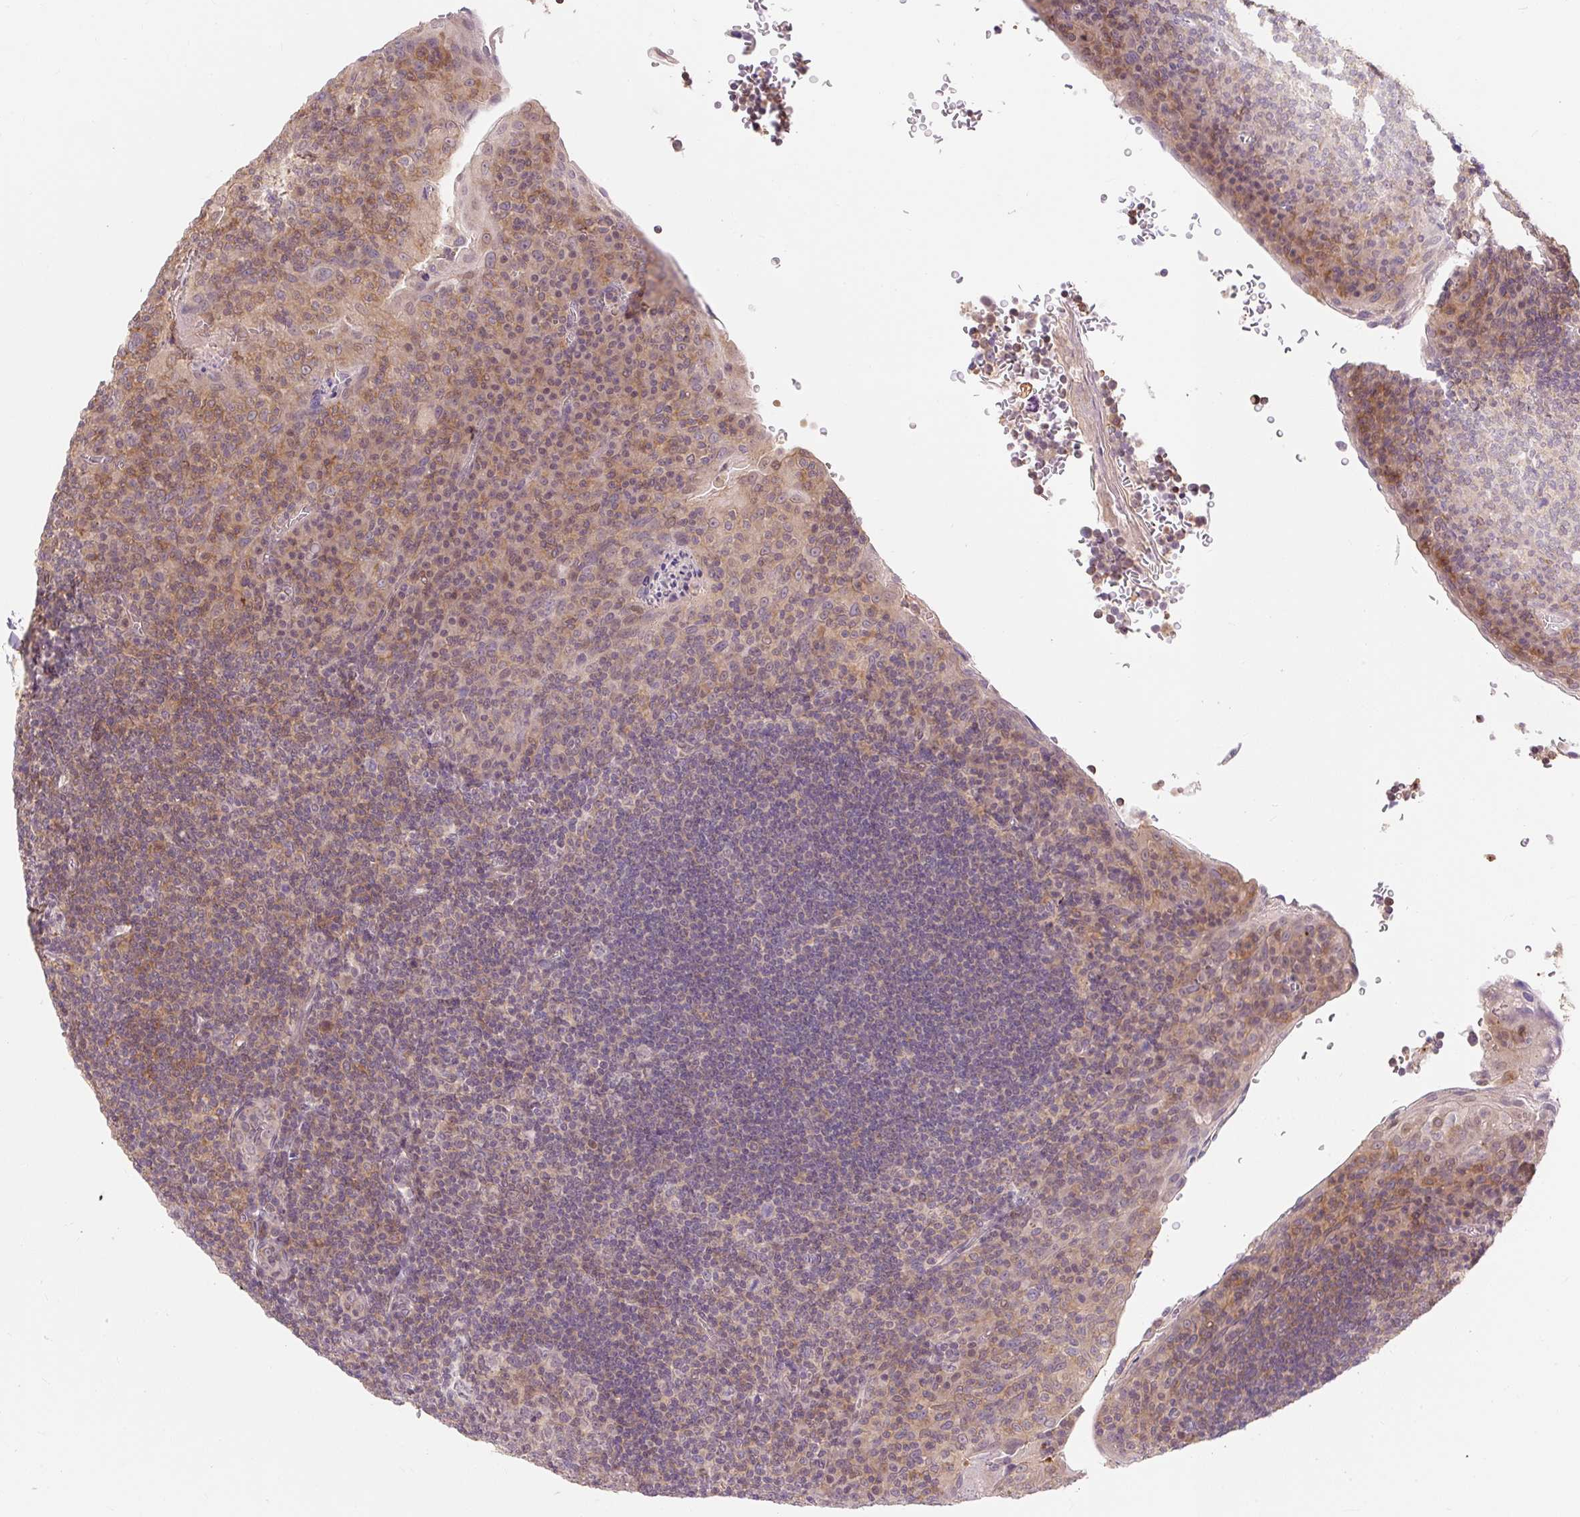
{"staining": {"intensity": "negative", "quantity": "none", "location": "none"}, "tissue": "tonsil", "cell_type": "Germinal center cells", "image_type": "normal", "snomed": [{"axis": "morphology", "description": "Normal tissue, NOS"}, {"axis": "topography", "description": "Tonsil"}], "caption": "Immunohistochemistry (IHC) of normal human tonsil exhibits no staining in germinal center cells. (Immunohistochemistry (IHC), brightfield microscopy, high magnification).", "gene": "EMC10", "patient": {"sex": "male", "age": 17}}